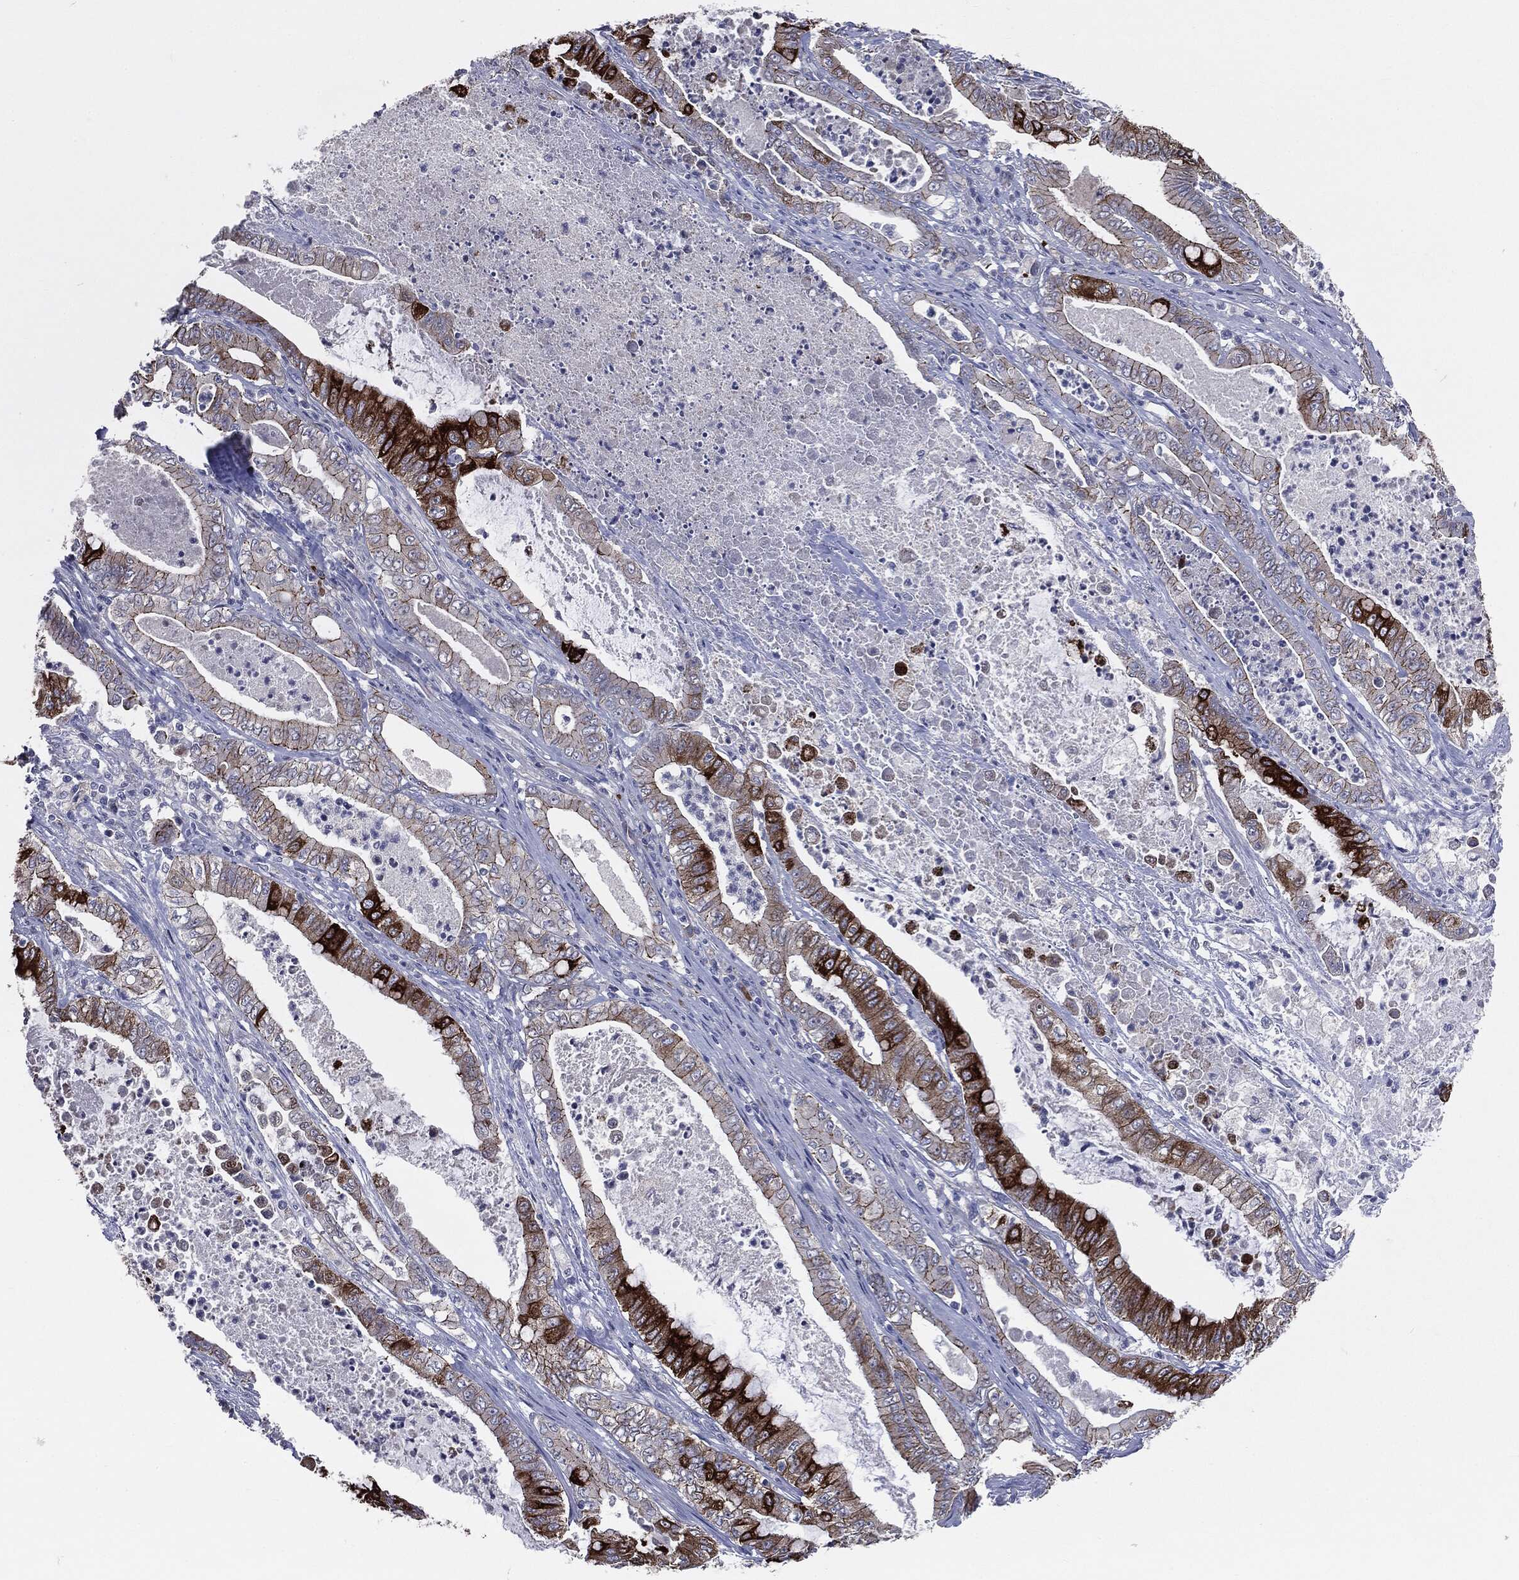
{"staining": {"intensity": "strong", "quantity": "25%-75%", "location": "cytoplasmic/membranous"}, "tissue": "pancreatic cancer", "cell_type": "Tumor cells", "image_type": "cancer", "snomed": [{"axis": "morphology", "description": "Adenocarcinoma, NOS"}, {"axis": "topography", "description": "Pancreas"}], "caption": "Protein expression analysis of pancreatic adenocarcinoma exhibits strong cytoplasmic/membranous expression in approximately 25%-75% of tumor cells.", "gene": "PTGS2", "patient": {"sex": "male", "age": 71}}